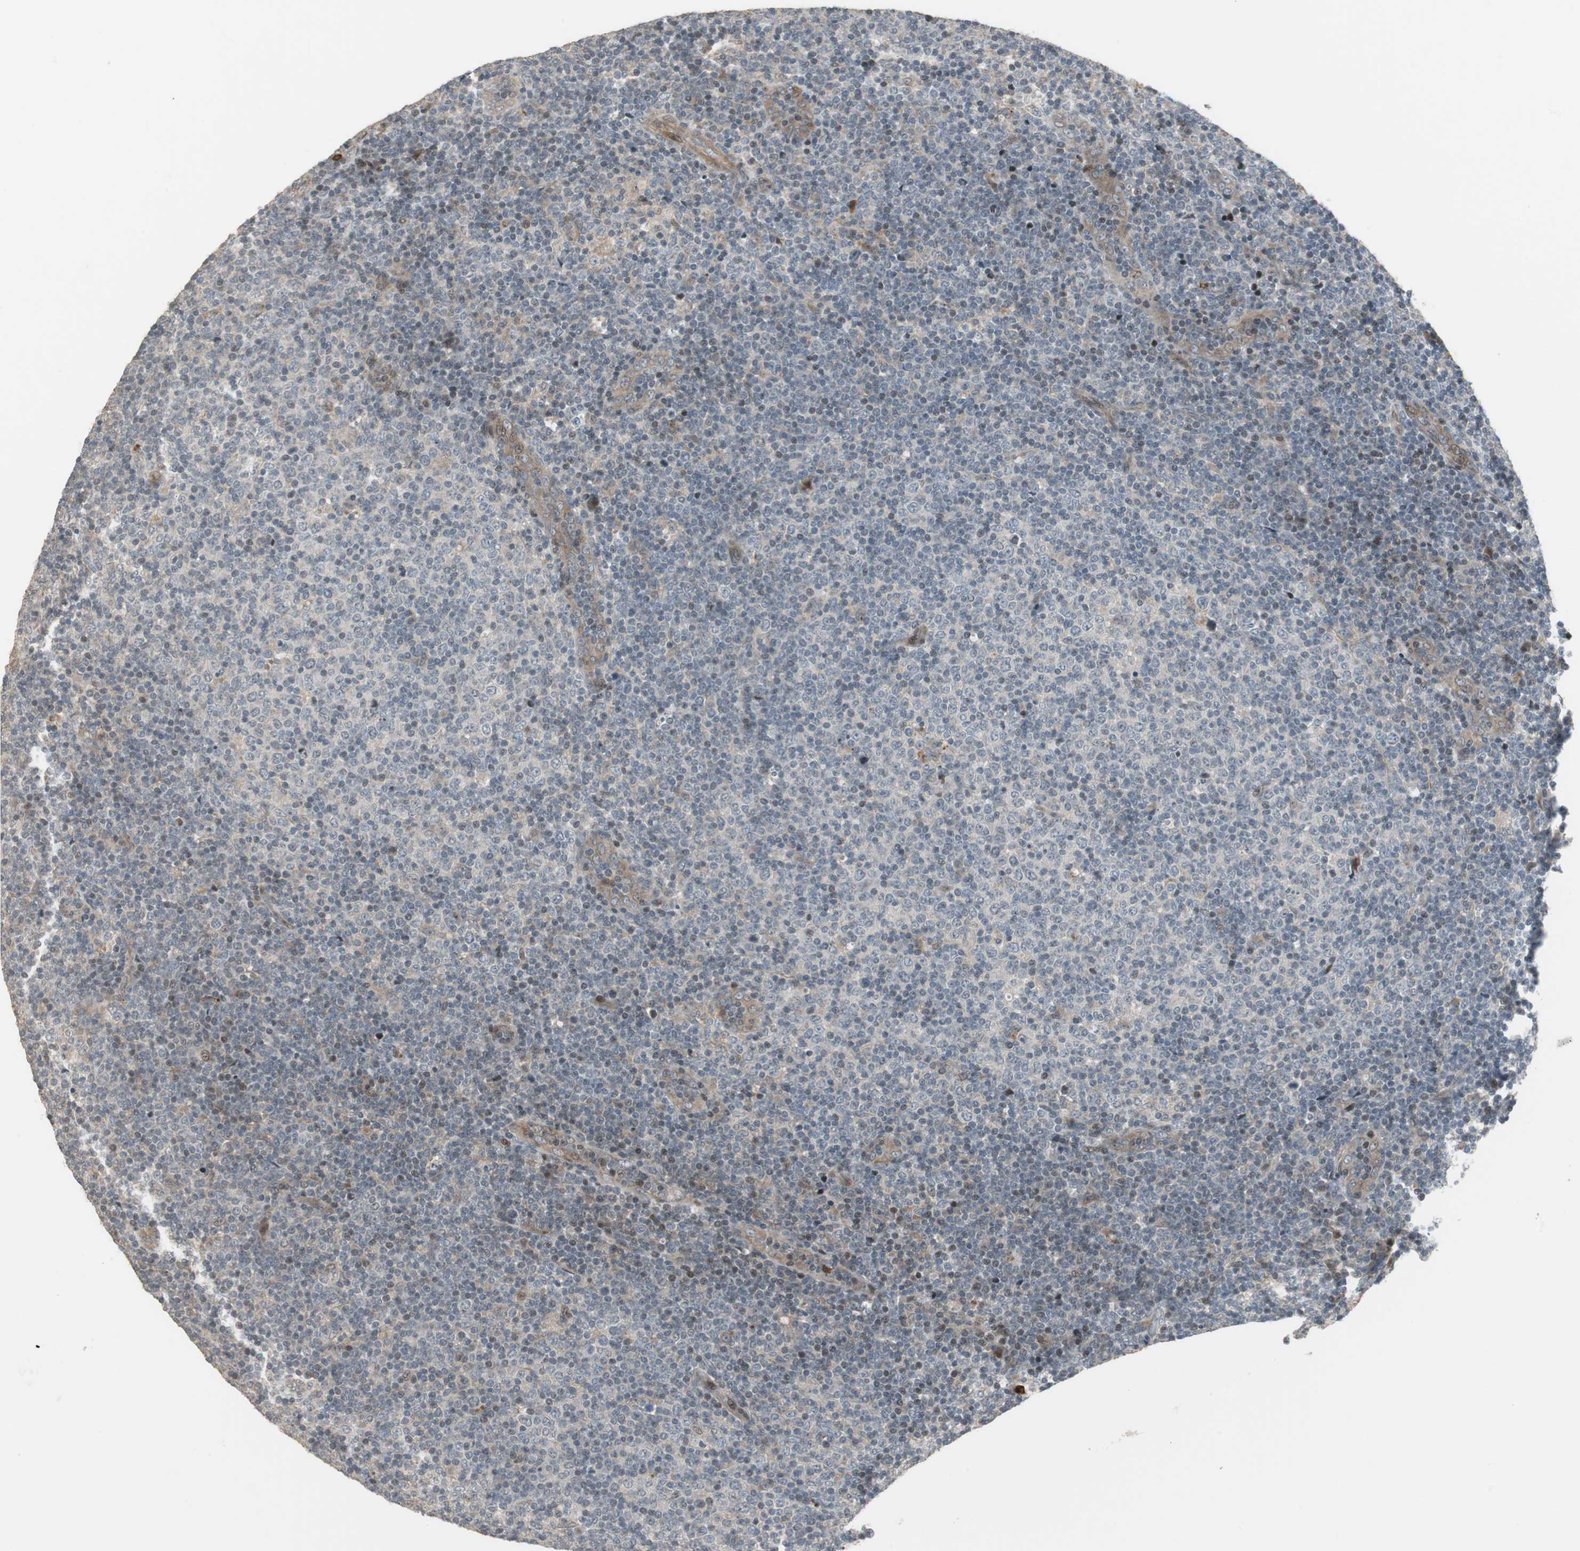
{"staining": {"intensity": "weak", "quantity": "<25%", "location": "nuclear"}, "tissue": "lymphoma", "cell_type": "Tumor cells", "image_type": "cancer", "snomed": [{"axis": "morphology", "description": "Malignant lymphoma, non-Hodgkin's type, Low grade"}, {"axis": "topography", "description": "Lymph node"}], "caption": "This histopathology image is of lymphoma stained with immunohistochemistry (IHC) to label a protein in brown with the nuclei are counter-stained blue. There is no positivity in tumor cells.", "gene": "SNX4", "patient": {"sex": "male", "age": 70}}